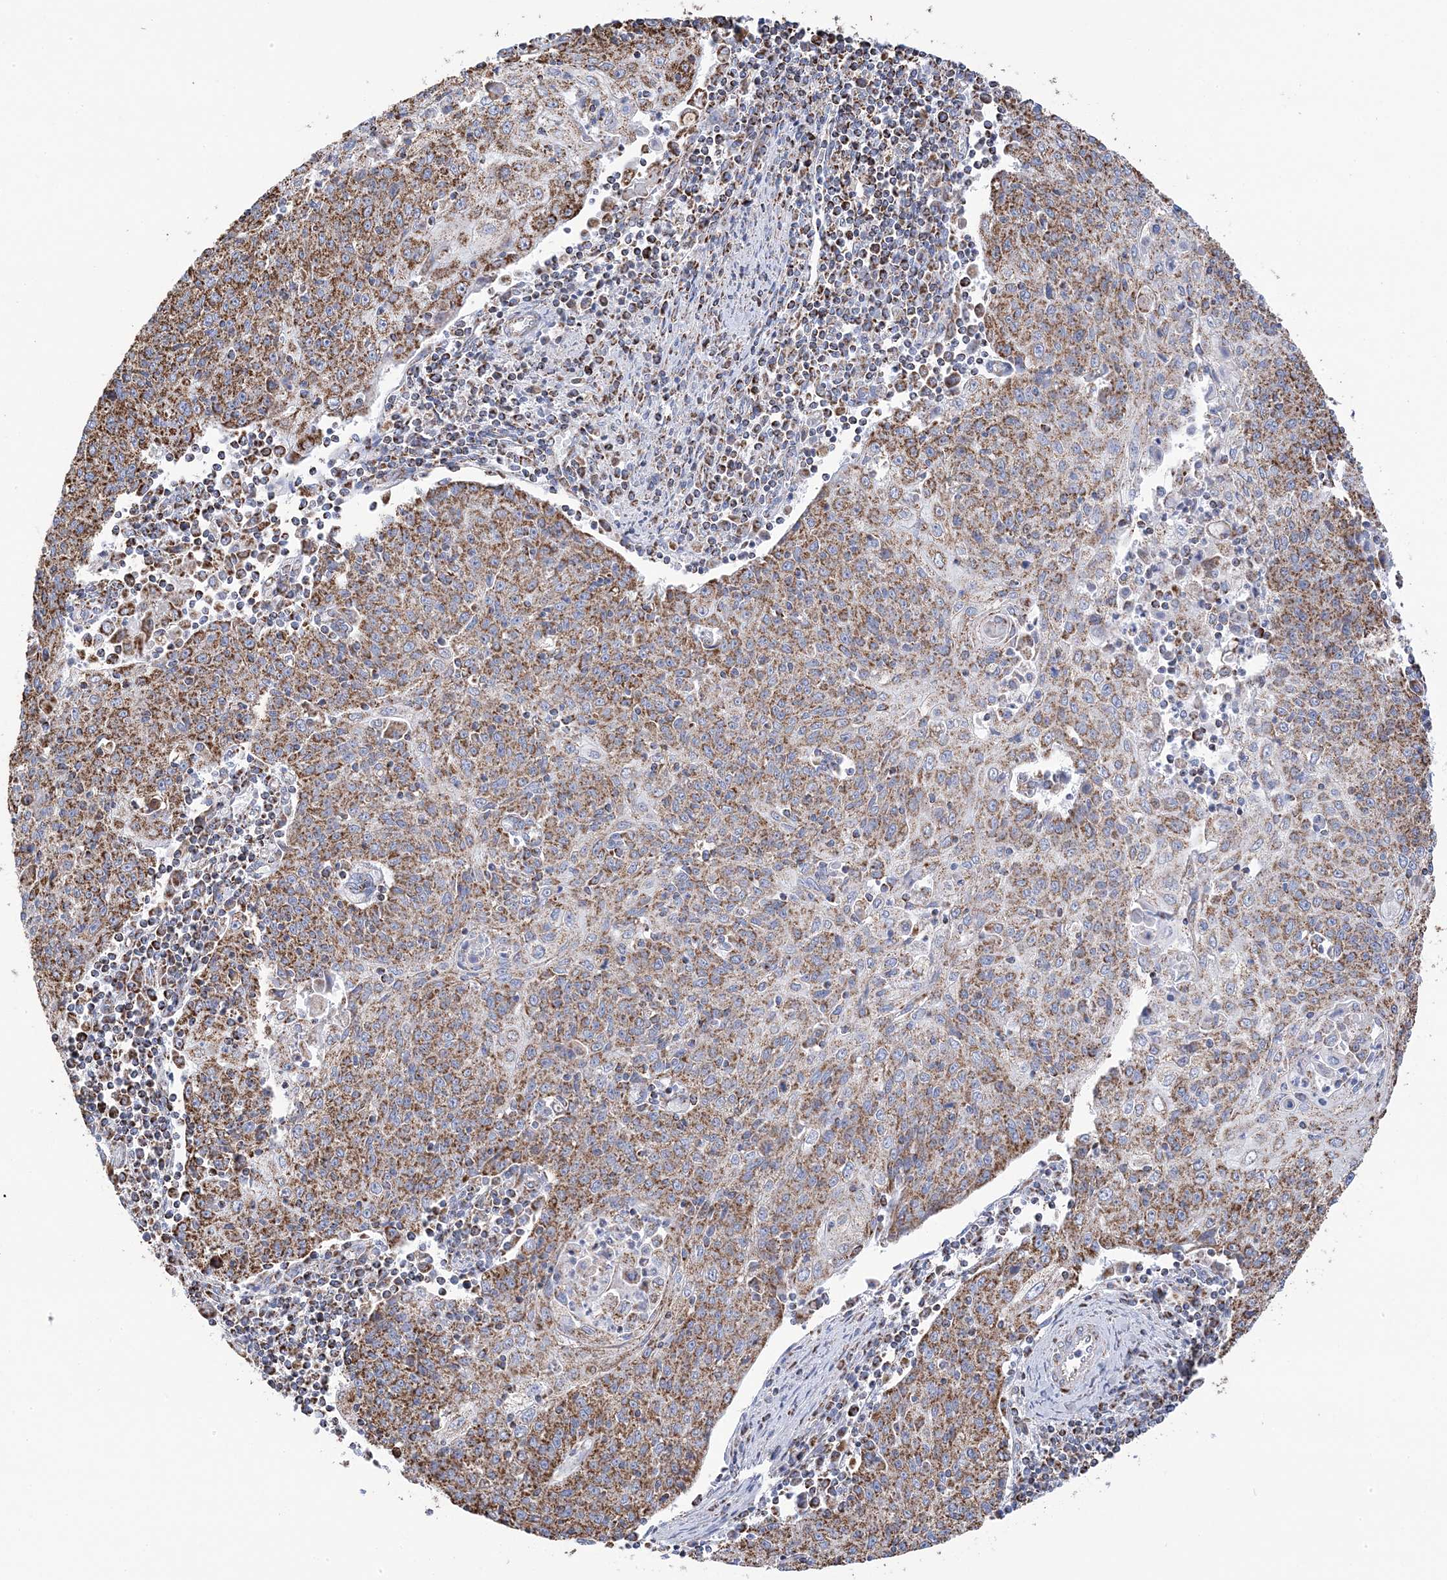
{"staining": {"intensity": "moderate", "quantity": ">75%", "location": "cytoplasmic/membranous"}, "tissue": "cervical cancer", "cell_type": "Tumor cells", "image_type": "cancer", "snomed": [{"axis": "morphology", "description": "Squamous cell carcinoma, NOS"}, {"axis": "topography", "description": "Cervix"}], "caption": "IHC (DAB) staining of human cervical squamous cell carcinoma reveals moderate cytoplasmic/membranous protein staining in about >75% of tumor cells. (Stains: DAB in brown, nuclei in blue, Microscopy: brightfield microscopy at high magnification).", "gene": "GTPBP8", "patient": {"sex": "female", "age": 48}}